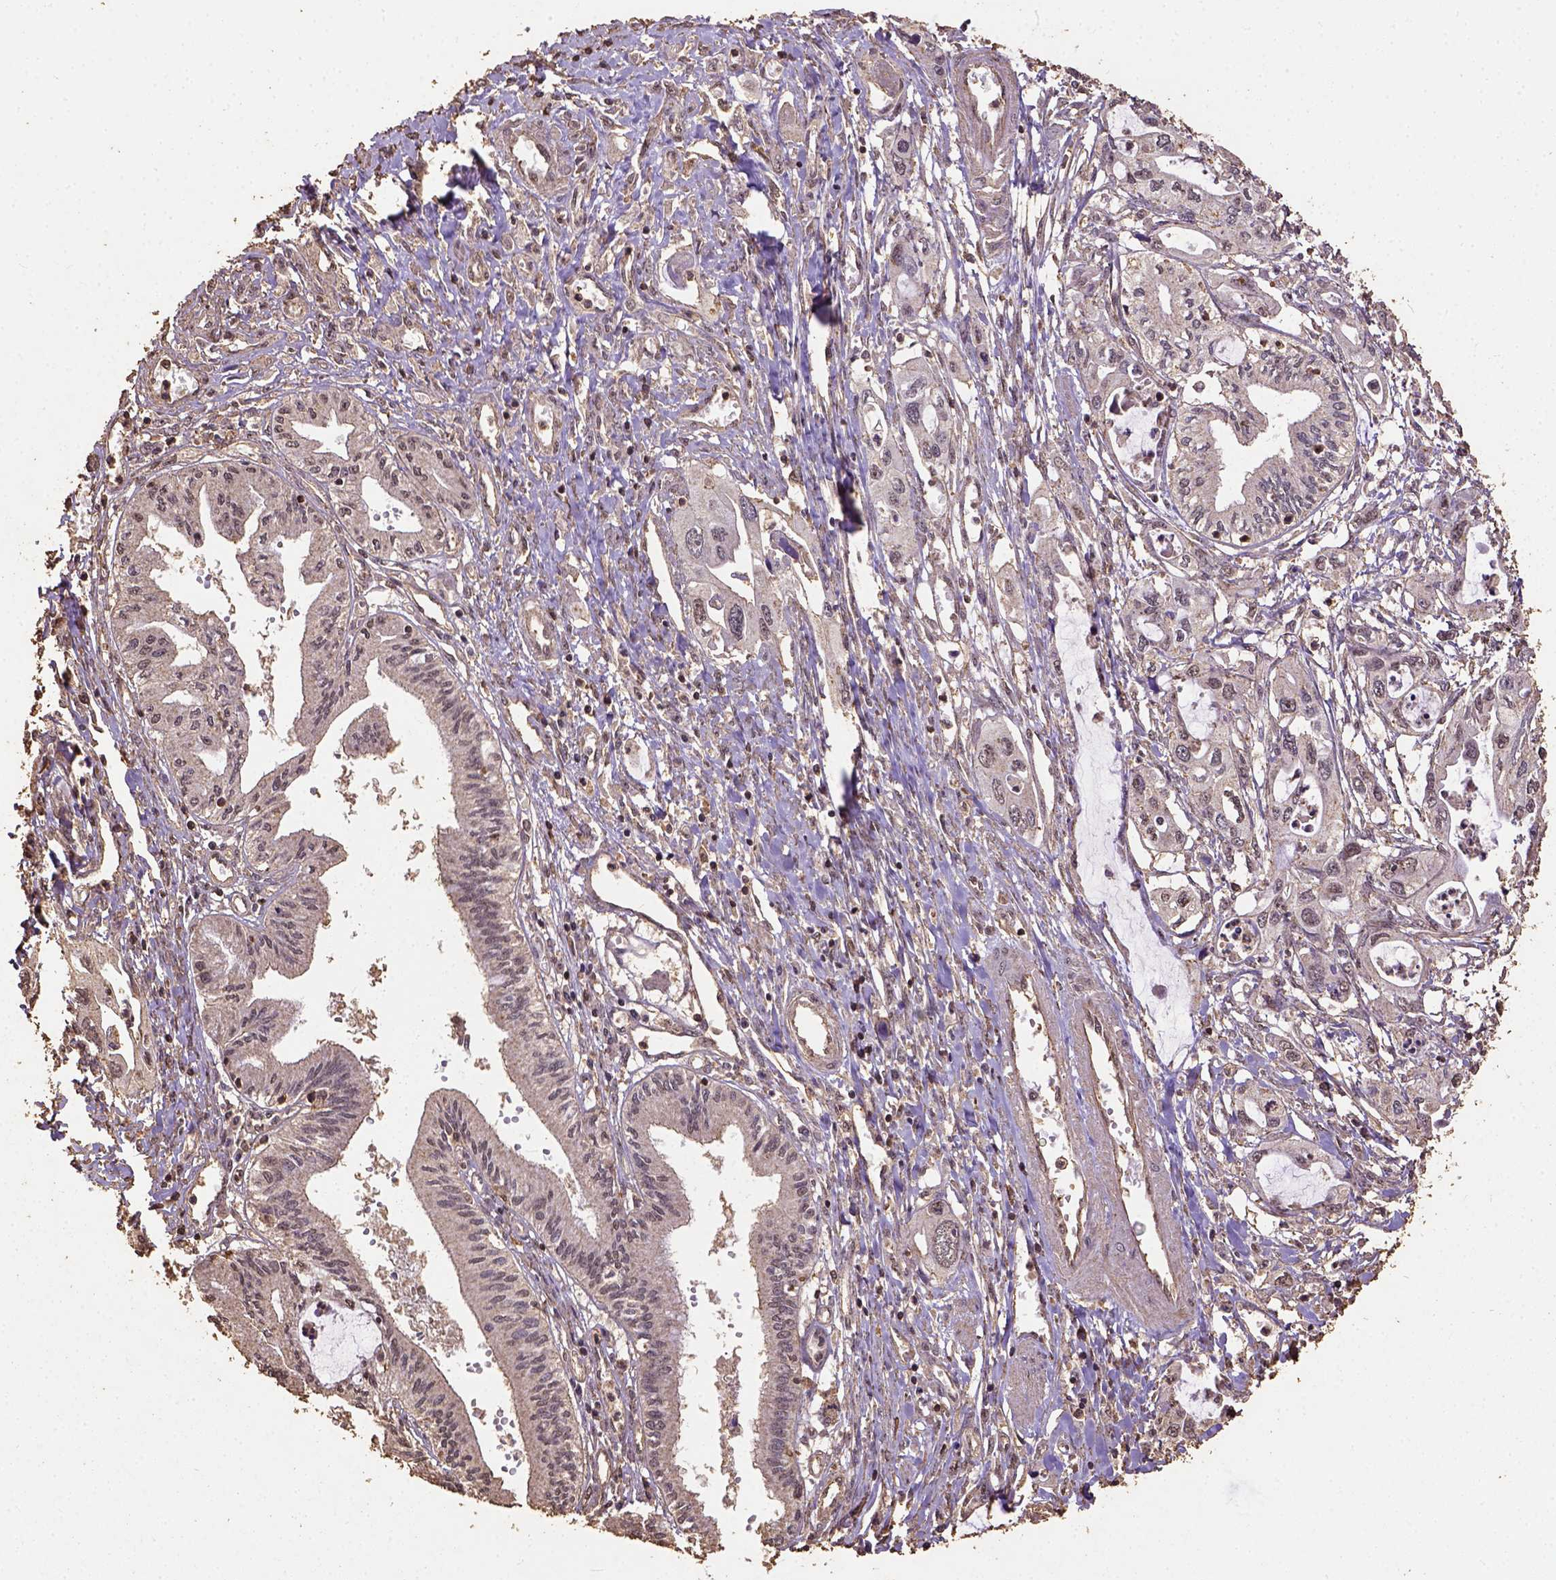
{"staining": {"intensity": "weak", "quantity": "<25%", "location": "nuclear"}, "tissue": "pancreatic cancer", "cell_type": "Tumor cells", "image_type": "cancer", "snomed": [{"axis": "morphology", "description": "Adenocarcinoma, NOS"}, {"axis": "topography", "description": "Pancreas"}], "caption": "Tumor cells show no significant staining in pancreatic cancer (adenocarcinoma).", "gene": "NACC1", "patient": {"sex": "male", "age": 60}}